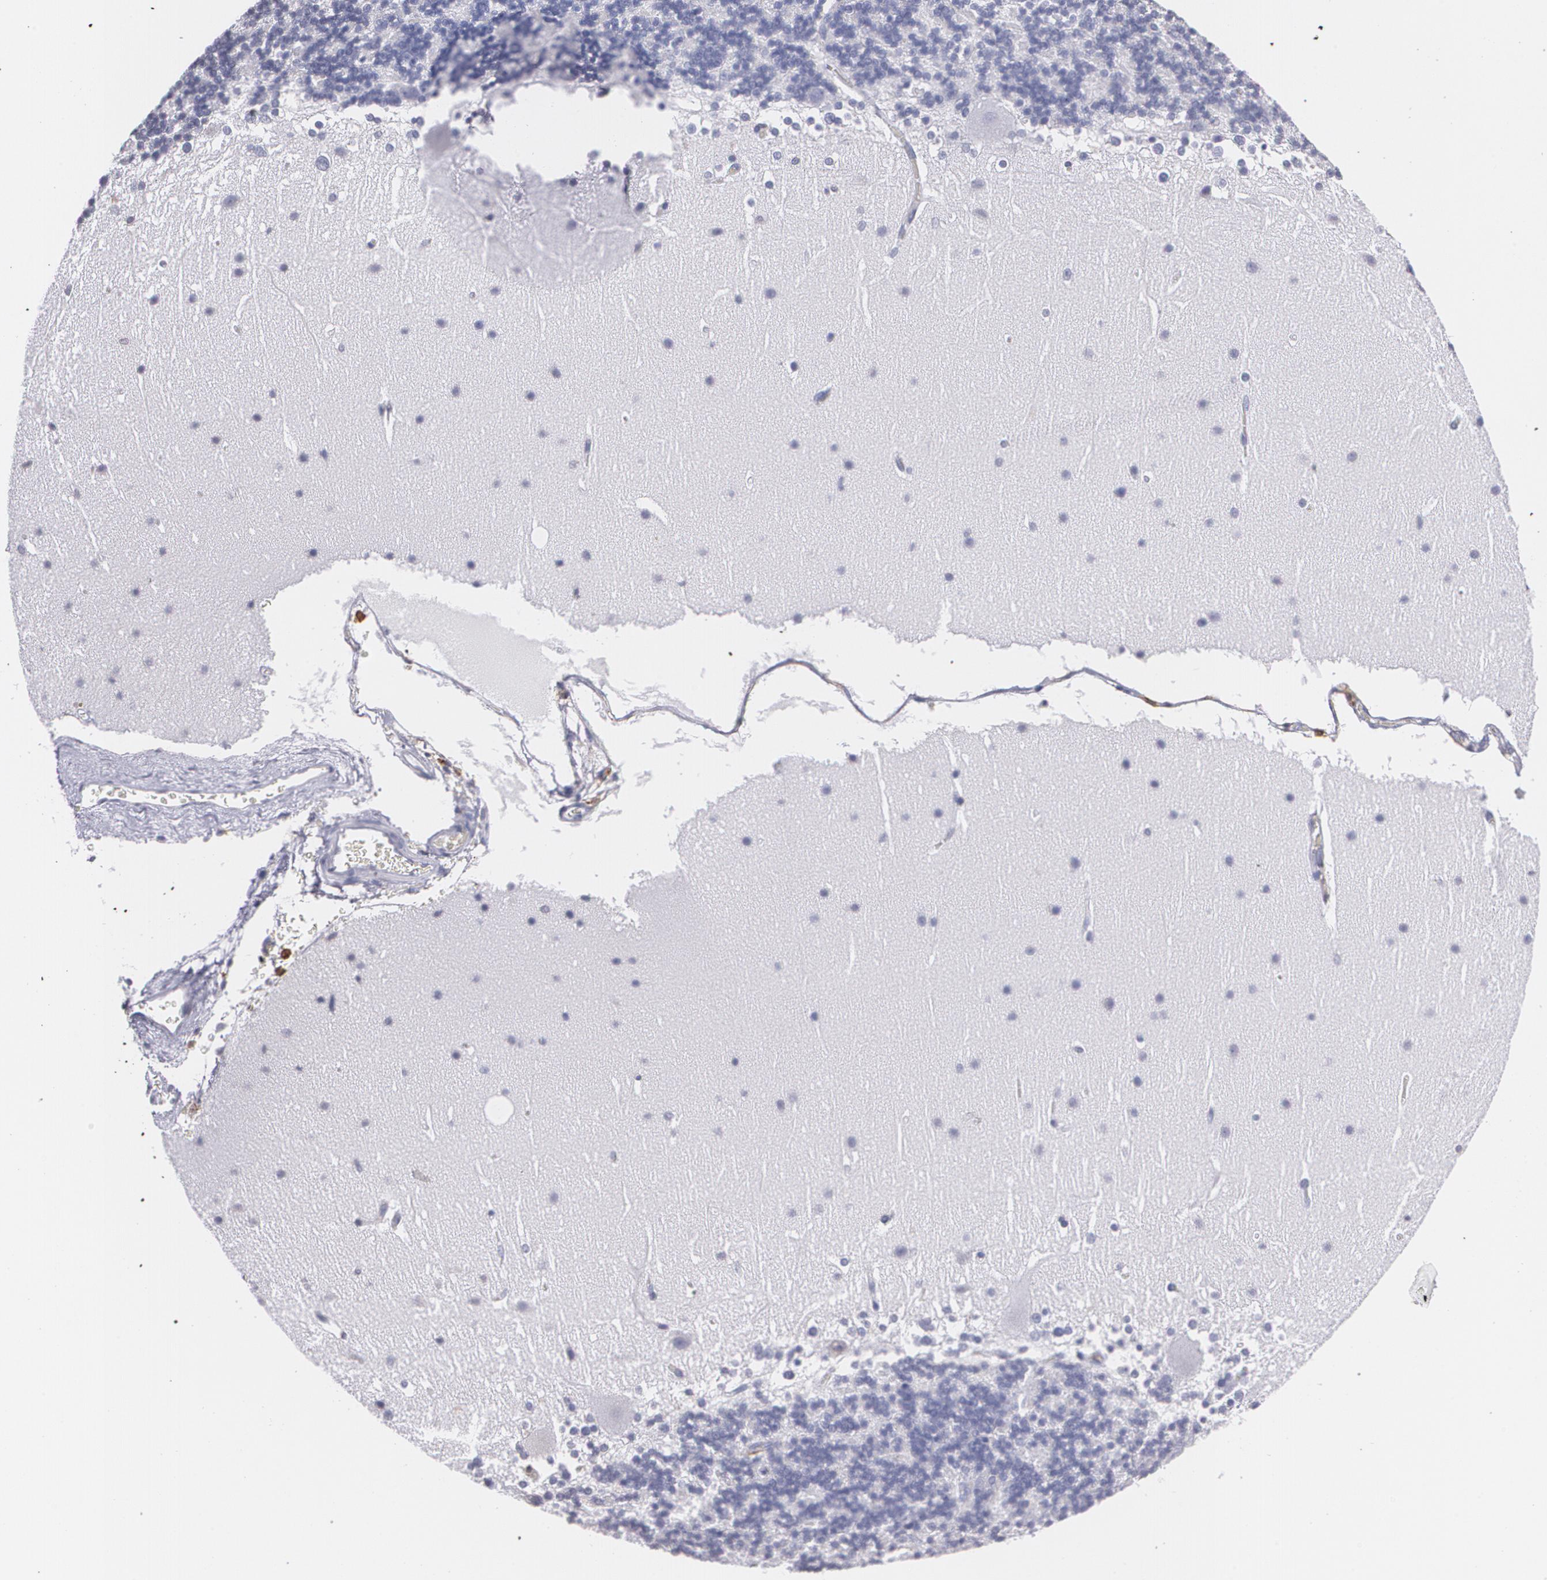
{"staining": {"intensity": "negative", "quantity": "none", "location": "none"}, "tissue": "cerebellum", "cell_type": "Cells in granular layer", "image_type": "normal", "snomed": [{"axis": "morphology", "description": "Normal tissue, NOS"}, {"axis": "topography", "description": "Cerebellum"}], "caption": "An IHC histopathology image of benign cerebellum is shown. There is no staining in cells in granular layer of cerebellum.", "gene": "PTPRC", "patient": {"sex": "female", "age": 19}}